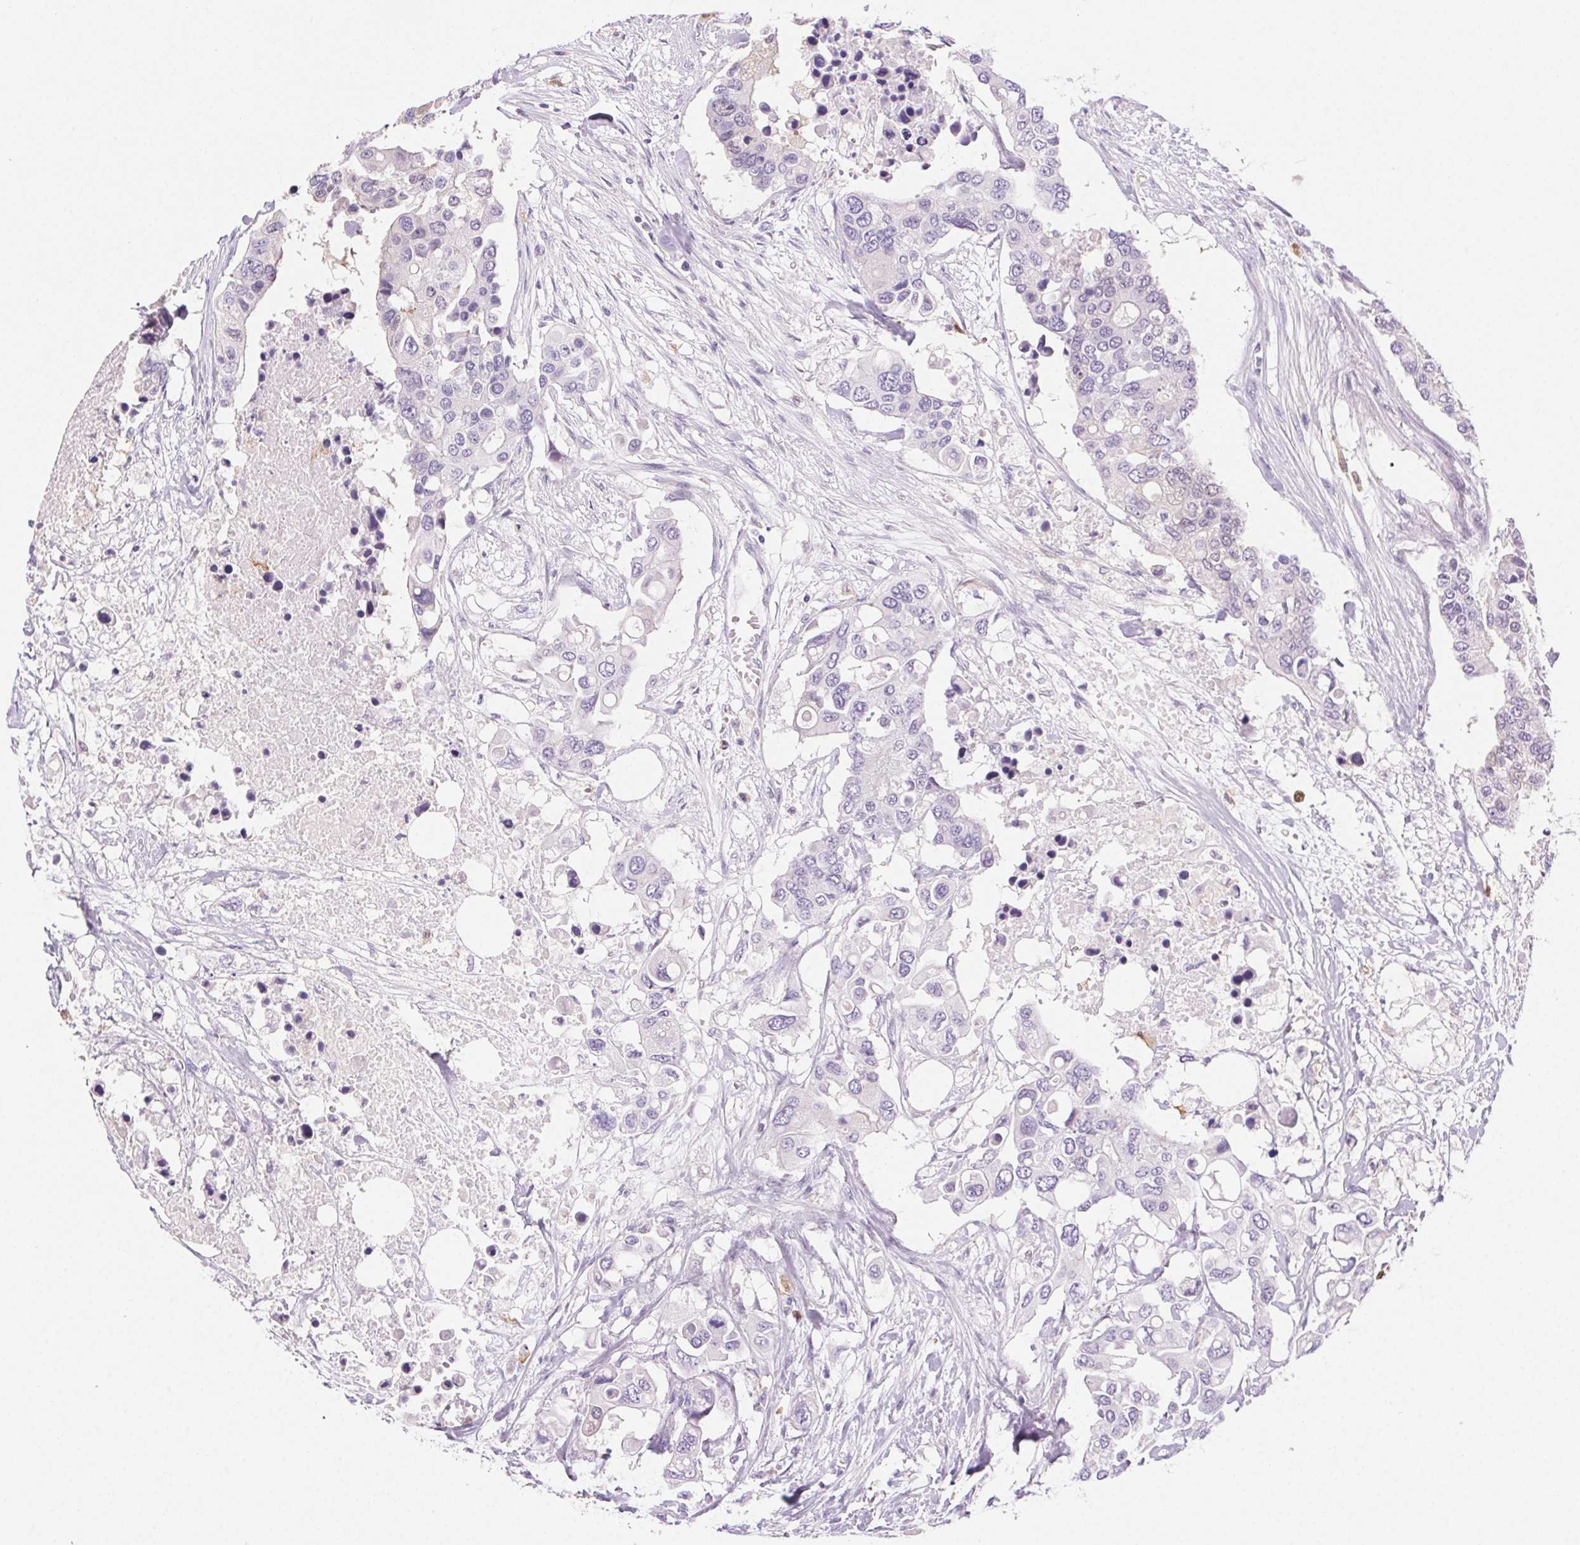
{"staining": {"intensity": "negative", "quantity": "none", "location": "none"}, "tissue": "colorectal cancer", "cell_type": "Tumor cells", "image_type": "cancer", "snomed": [{"axis": "morphology", "description": "Adenocarcinoma, NOS"}, {"axis": "topography", "description": "Colon"}], "caption": "Immunohistochemistry (IHC) image of neoplastic tissue: colorectal adenocarcinoma stained with DAB (3,3'-diaminobenzidine) displays no significant protein staining in tumor cells.", "gene": "TMEM45A", "patient": {"sex": "male", "age": 77}}